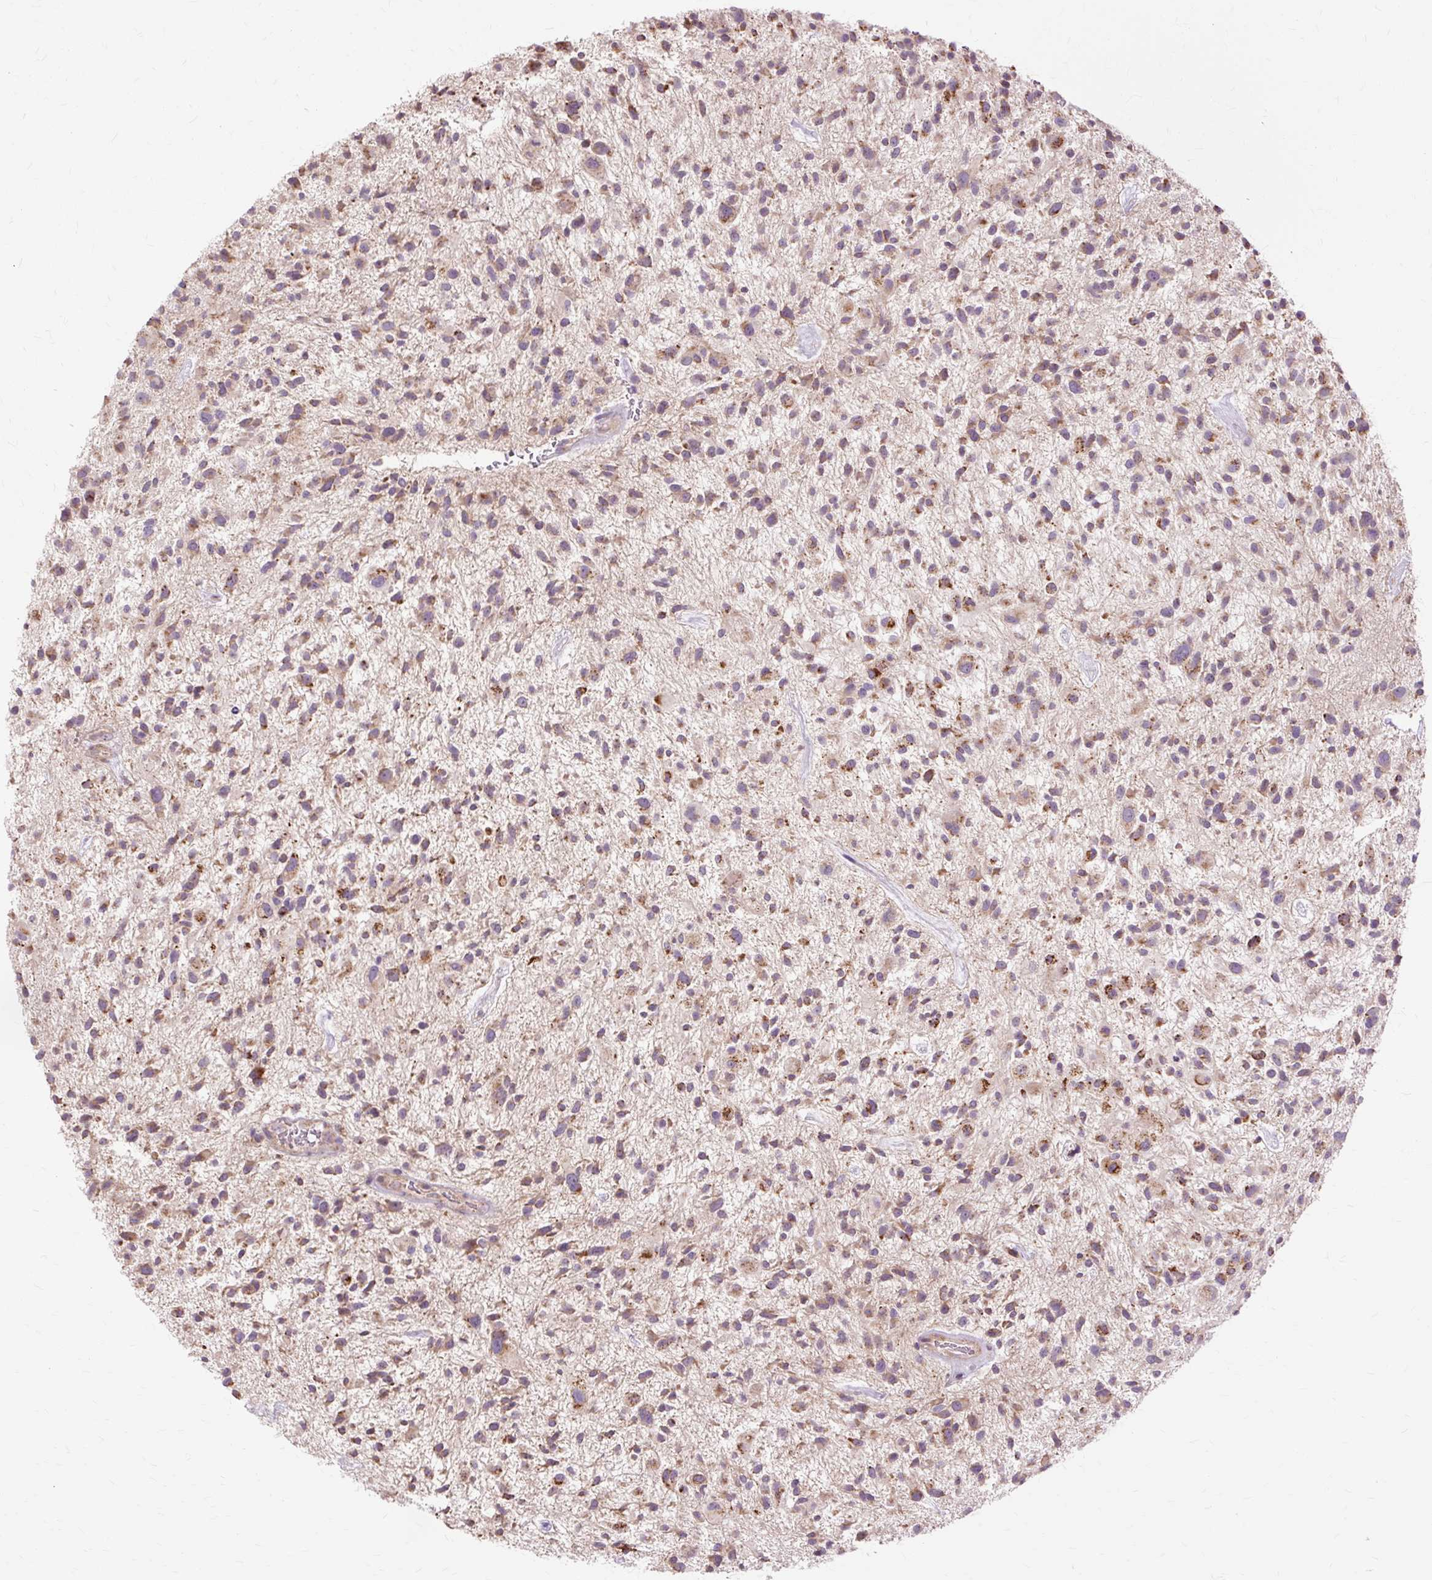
{"staining": {"intensity": "moderate", "quantity": ">75%", "location": "cytoplasmic/membranous"}, "tissue": "glioma", "cell_type": "Tumor cells", "image_type": "cancer", "snomed": [{"axis": "morphology", "description": "Glioma, malignant, High grade"}, {"axis": "topography", "description": "Brain"}], "caption": "IHC of malignant glioma (high-grade) displays medium levels of moderate cytoplasmic/membranous staining in approximately >75% of tumor cells. The staining was performed using DAB (3,3'-diaminobenzidine) to visualize the protein expression in brown, while the nuclei were stained in blue with hematoxylin (Magnification: 20x).", "gene": "PDZD2", "patient": {"sex": "male", "age": 47}}